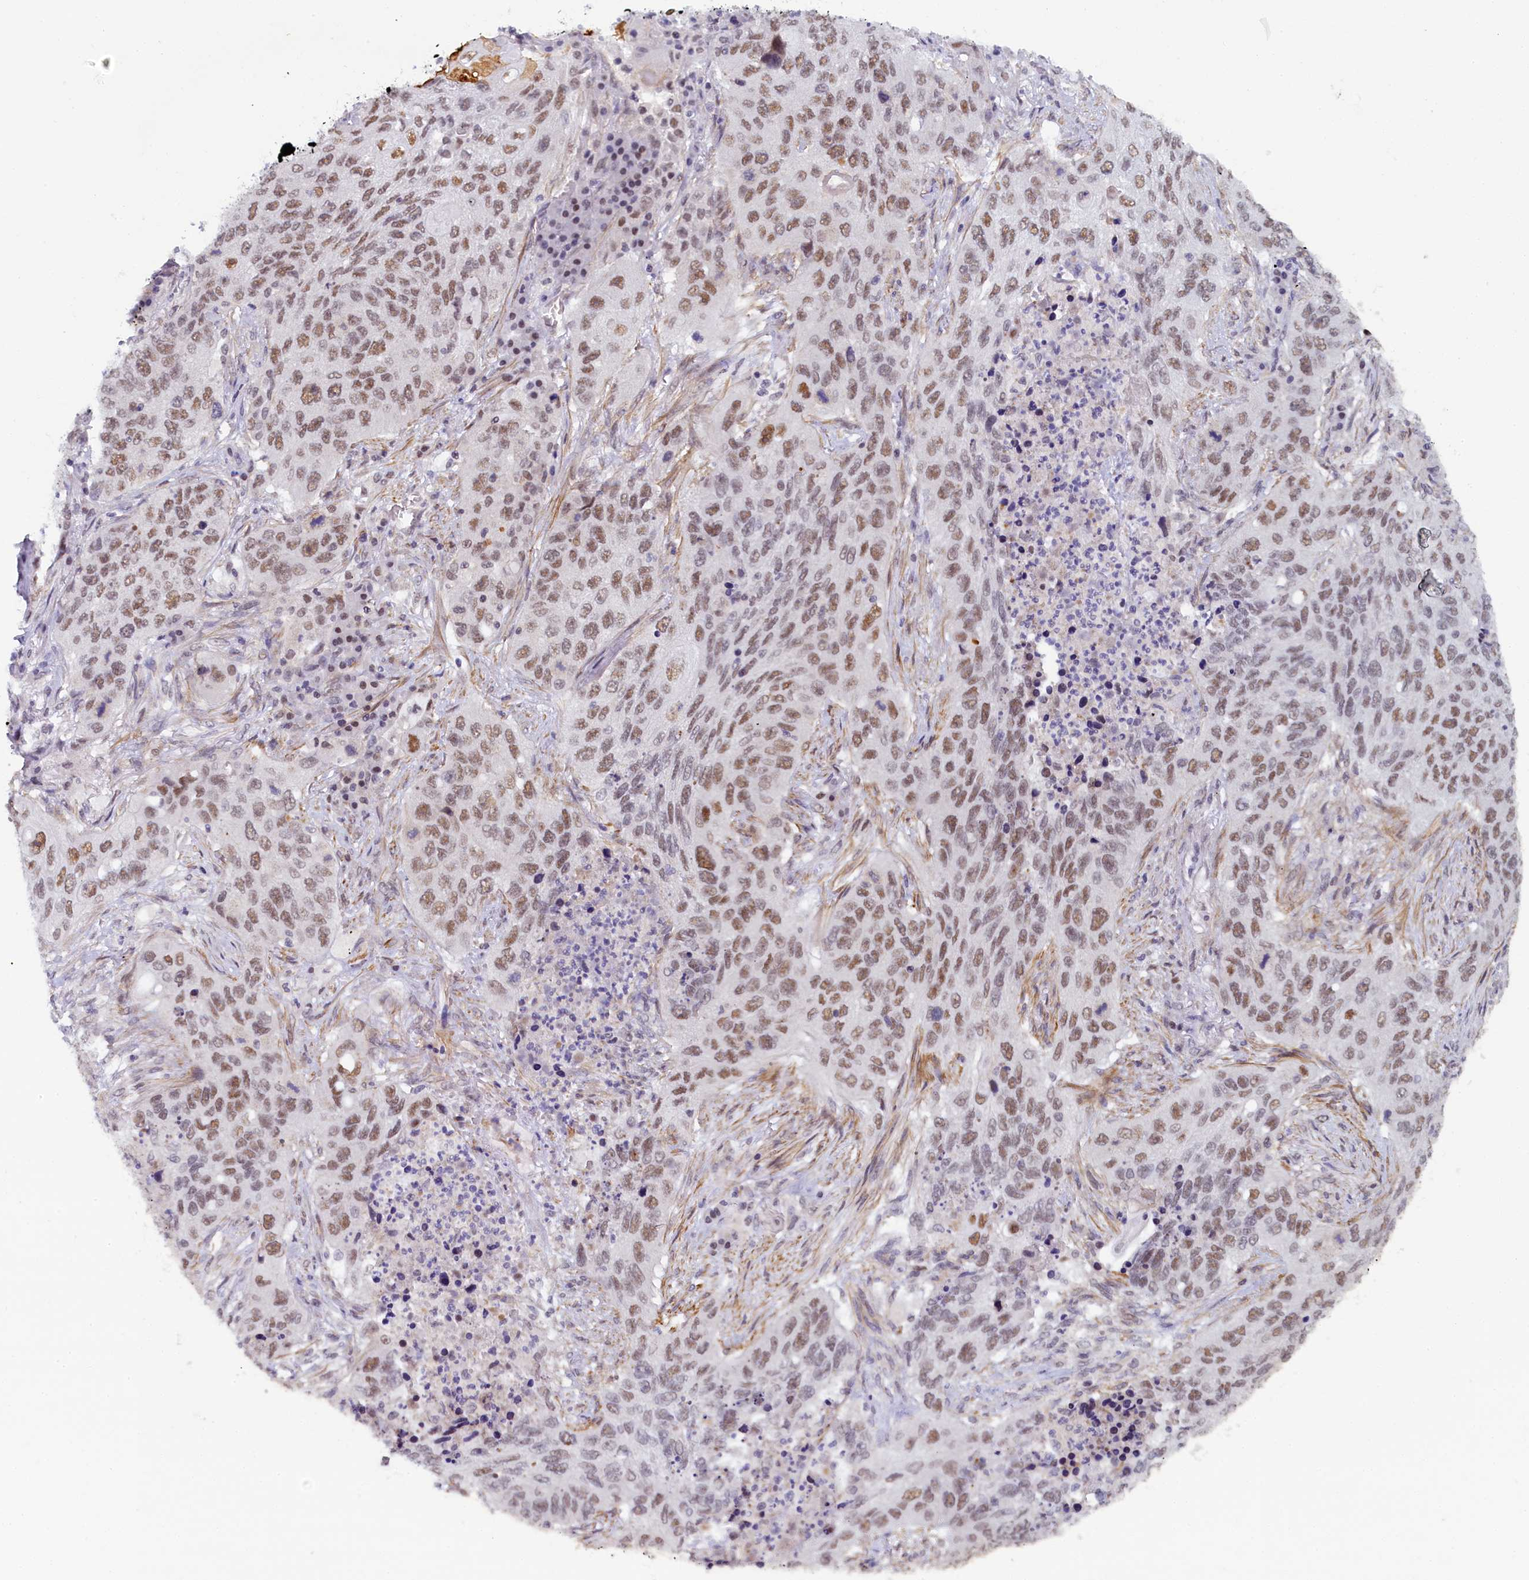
{"staining": {"intensity": "moderate", "quantity": ">75%", "location": "nuclear"}, "tissue": "lung cancer", "cell_type": "Tumor cells", "image_type": "cancer", "snomed": [{"axis": "morphology", "description": "Squamous cell carcinoma, NOS"}, {"axis": "topography", "description": "Lung"}], "caption": "Protein expression by immunohistochemistry (IHC) exhibits moderate nuclear positivity in about >75% of tumor cells in lung squamous cell carcinoma.", "gene": "INTS14", "patient": {"sex": "female", "age": 63}}